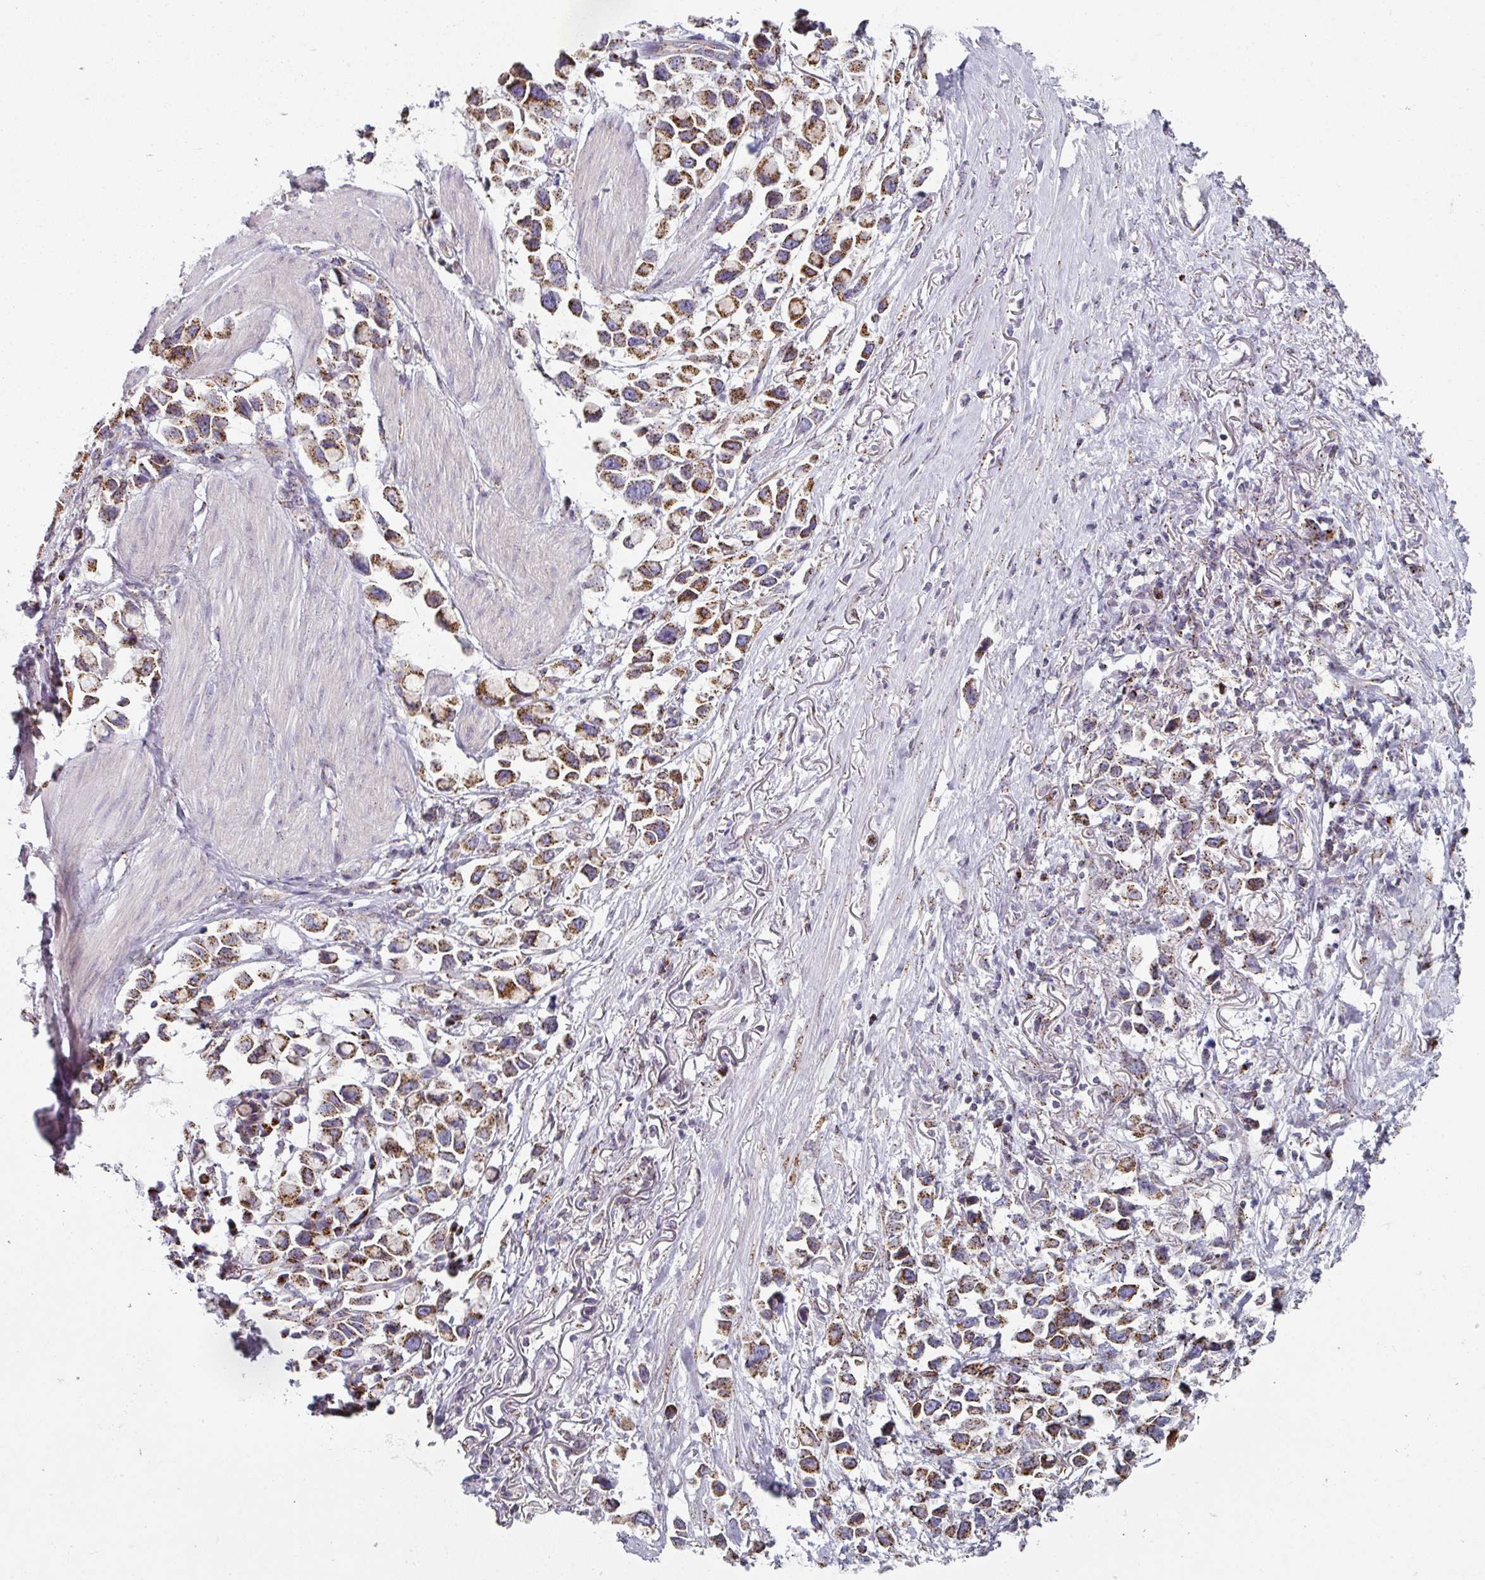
{"staining": {"intensity": "strong", "quantity": ">75%", "location": "cytoplasmic/membranous"}, "tissue": "stomach cancer", "cell_type": "Tumor cells", "image_type": "cancer", "snomed": [{"axis": "morphology", "description": "Adenocarcinoma, NOS"}, {"axis": "topography", "description": "Stomach"}], "caption": "A high amount of strong cytoplasmic/membranous expression is identified in approximately >75% of tumor cells in stomach cancer tissue.", "gene": "CCDC85B", "patient": {"sex": "female", "age": 81}}